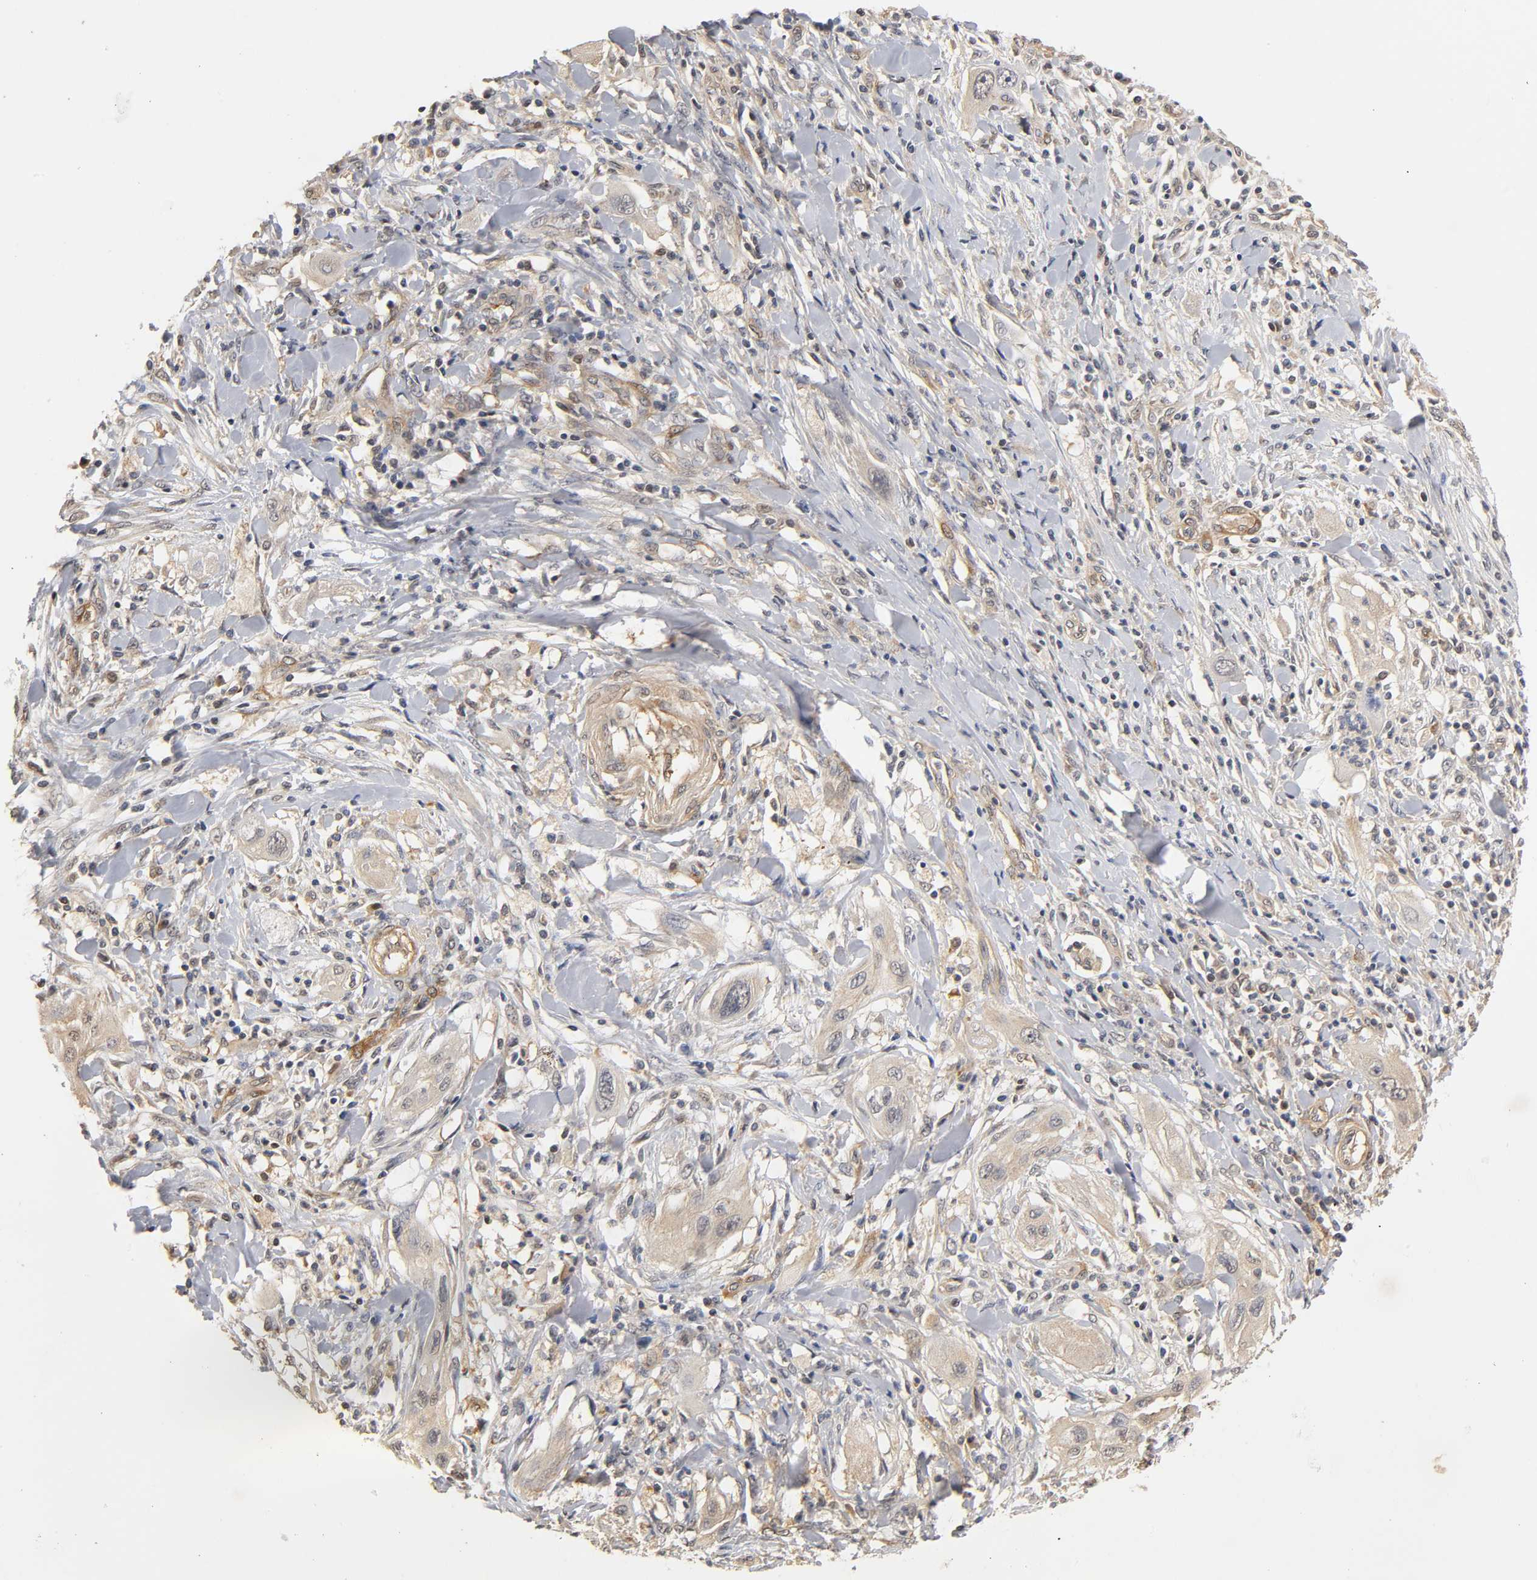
{"staining": {"intensity": "weak", "quantity": ">75%", "location": "cytoplasmic/membranous"}, "tissue": "lung cancer", "cell_type": "Tumor cells", "image_type": "cancer", "snomed": [{"axis": "morphology", "description": "Squamous cell carcinoma, NOS"}, {"axis": "topography", "description": "Lung"}], "caption": "Immunohistochemistry (IHC) of squamous cell carcinoma (lung) displays low levels of weak cytoplasmic/membranous expression in about >75% of tumor cells.", "gene": "PDE5A", "patient": {"sex": "female", "age": 47}}